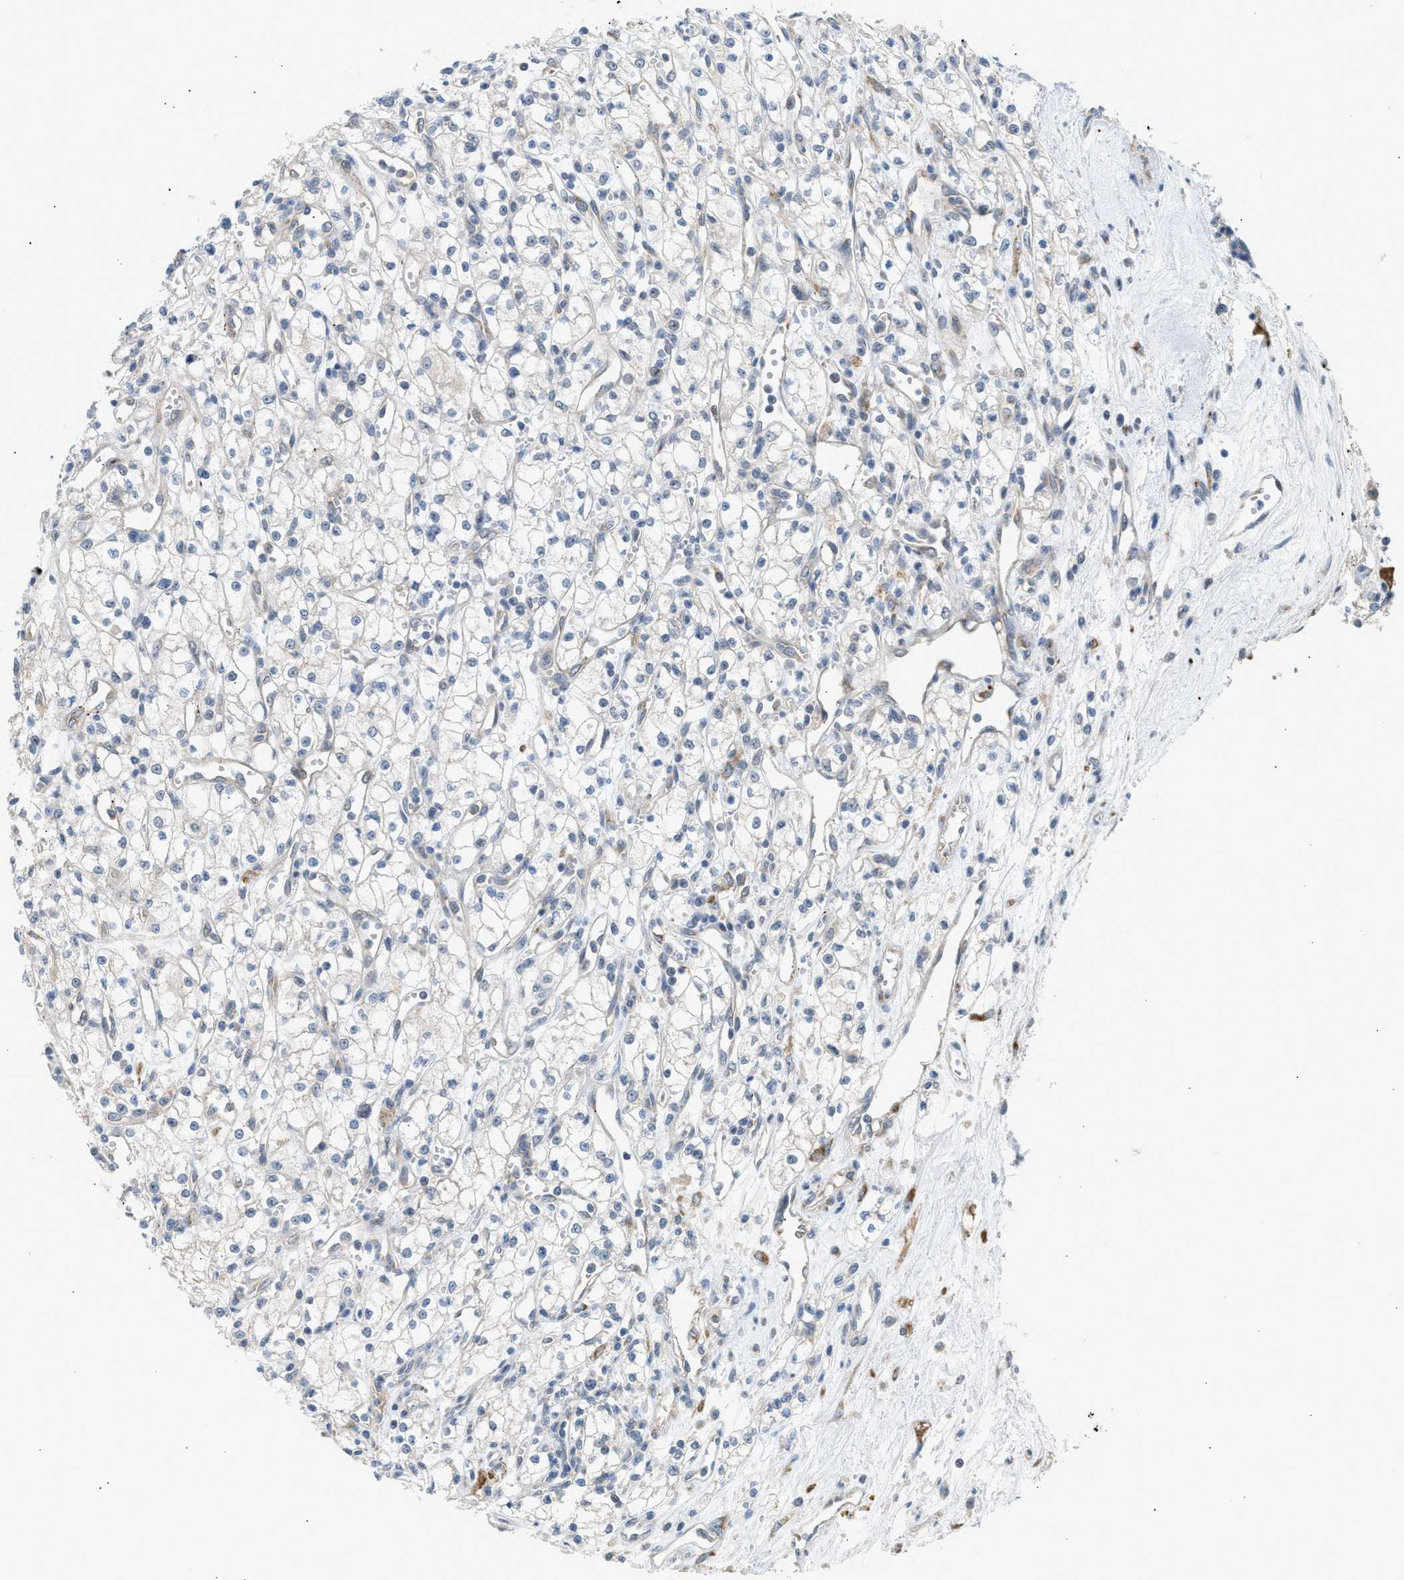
{"staining": {"intensity": "negative", "quantity": "none", "location": "none"}, "tissue": "renal cancer", "cell_type": "Tumor cells", "image_type": "cancer", "snomed": [{"axis": "morphology", "description": "Adenocarcinoma, NOS"}, {"axis": "topography", "description": "Kidney"}], "caption": "A high-resolution photomicrograph shows immunohistochemistry (IHC) staining of renal adenocarcinoma, which displays no significant positivity in tumor cells.", "gene": "KCNC2", "patient": {"sex": "male", "age": 59}}